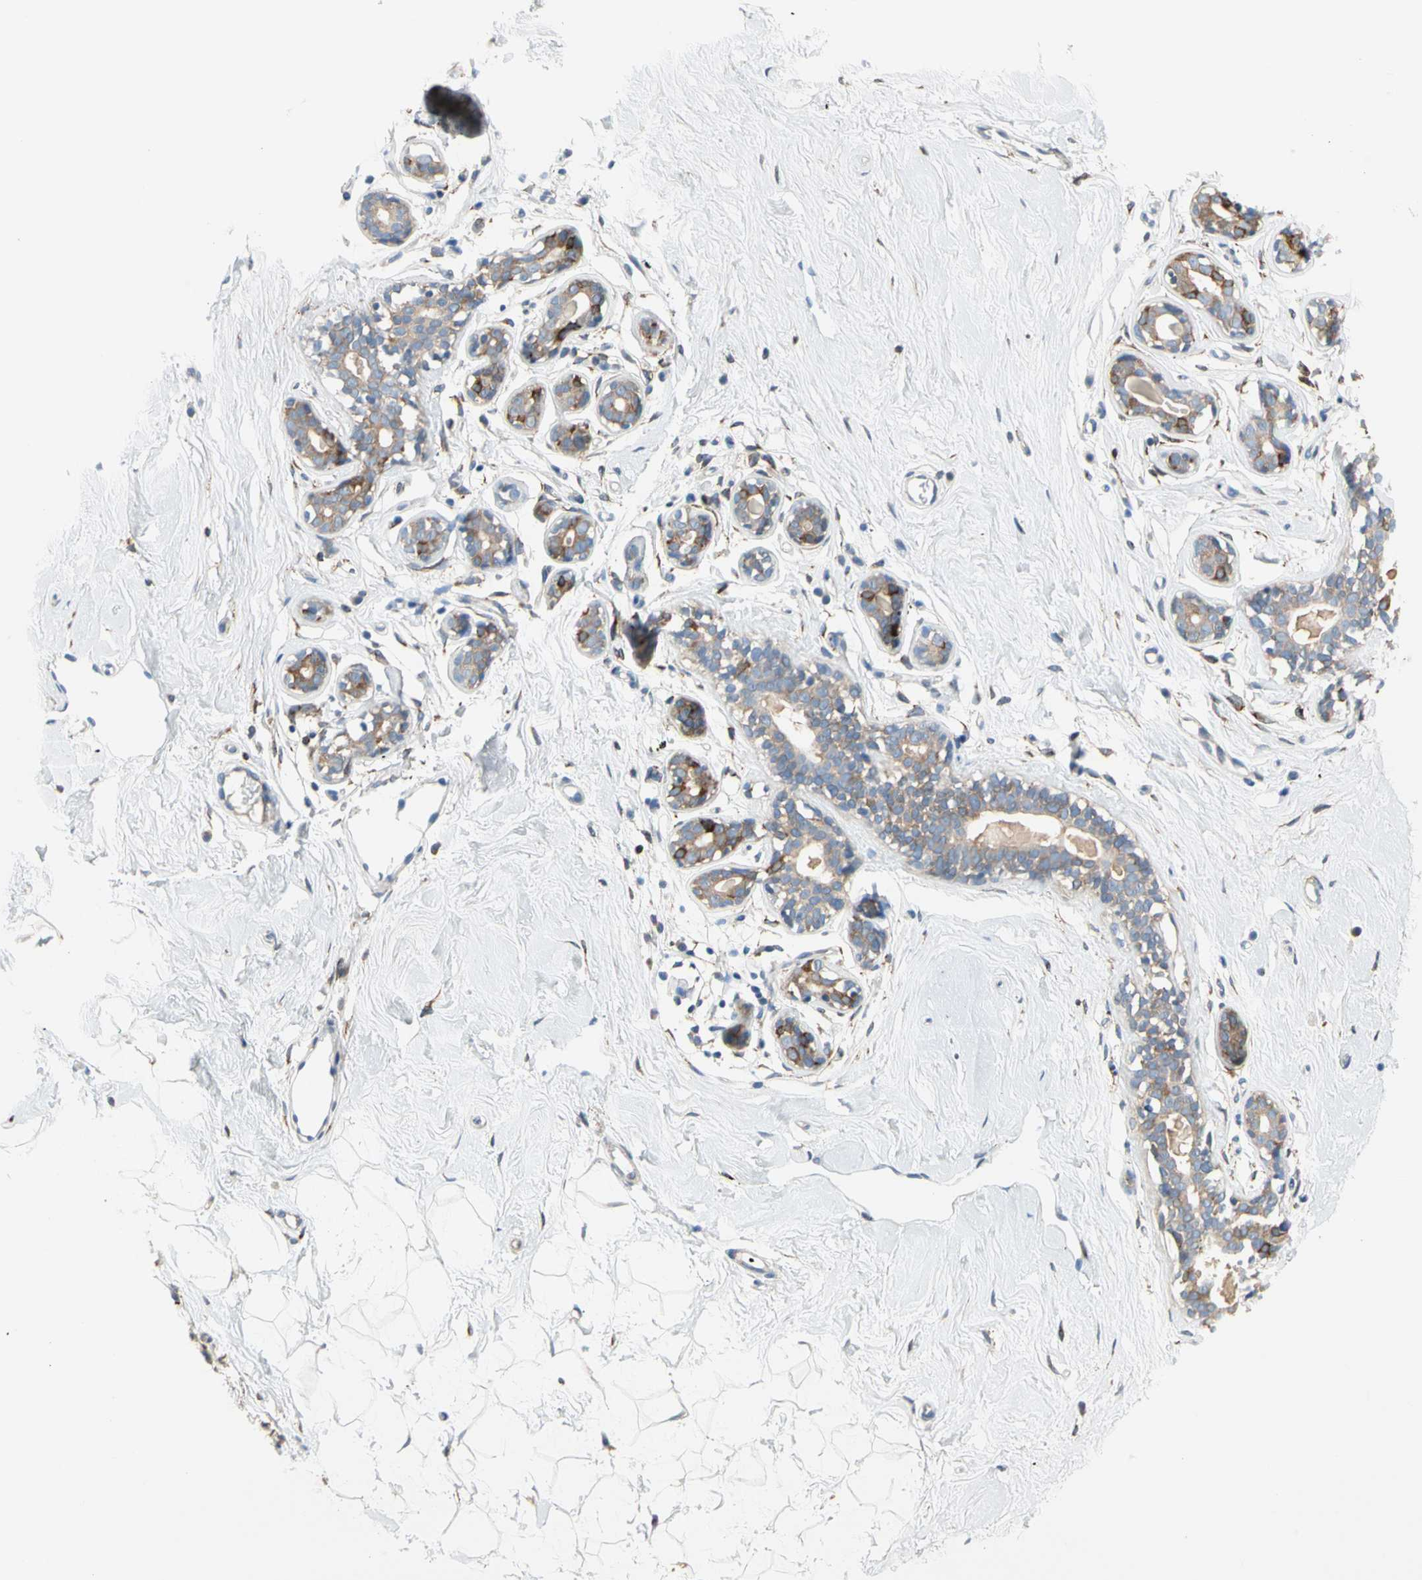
{"staining": {"intensity": "negative", "quantity": "none", "location": "none"}, "tissue": "breast", "cell_type": "Adipocytes", "image_type": "normal", "snomed": [{"axis": "morphology", "description": "Normal tissue, NOS"}, {"axis": "topography", "description": "Breast"}], "caption": "DAB (3,3'-diaminobenzidine) immunohistochemical staining of normal breast reveals no significant staining in adipocytes.", "gene": "LRPAP1", "patient": {"sex": "female", "age": 23}}